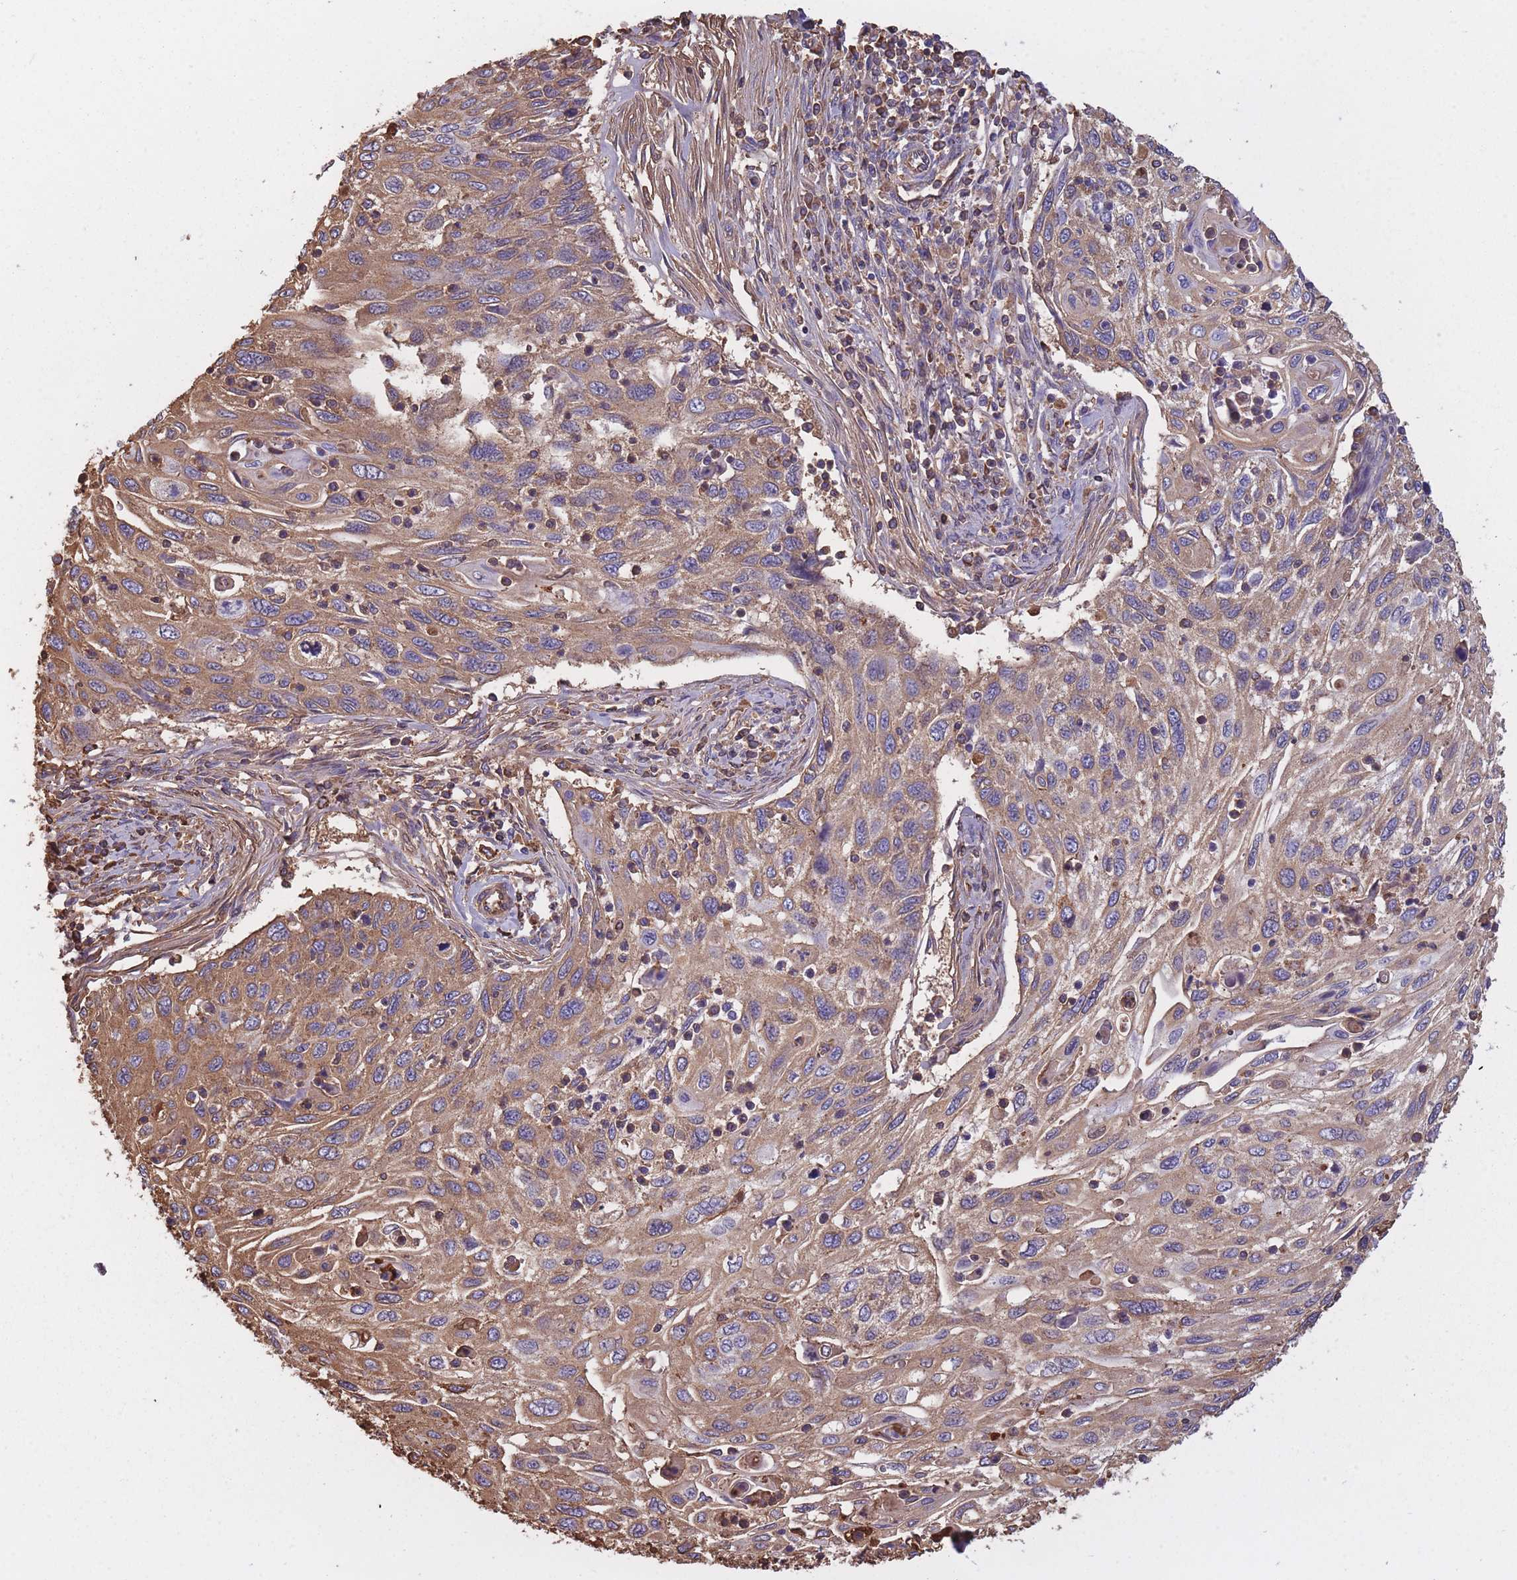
{"staining": {"intensity": "moderate", "quantity": ">75%", "location": "cytoplasmic/membranous"}, "tissue": "cervical cancer", "cell_type": "Tumor cells", "image_type": "cancer", "snomed": [{"axis": "morphology", "description": "Squamous cell carcinoma, NOS"}, {"axis": "topography", "description": "Cervix"}], "caption": "Moderate cytoplasmic/membranous staining is appreciated in about >75% of tumor cells in cervical cancer (squamous cell carcinoma).", "gene": "KAT2A", "patient": {"sex": "female", "age": 70}}